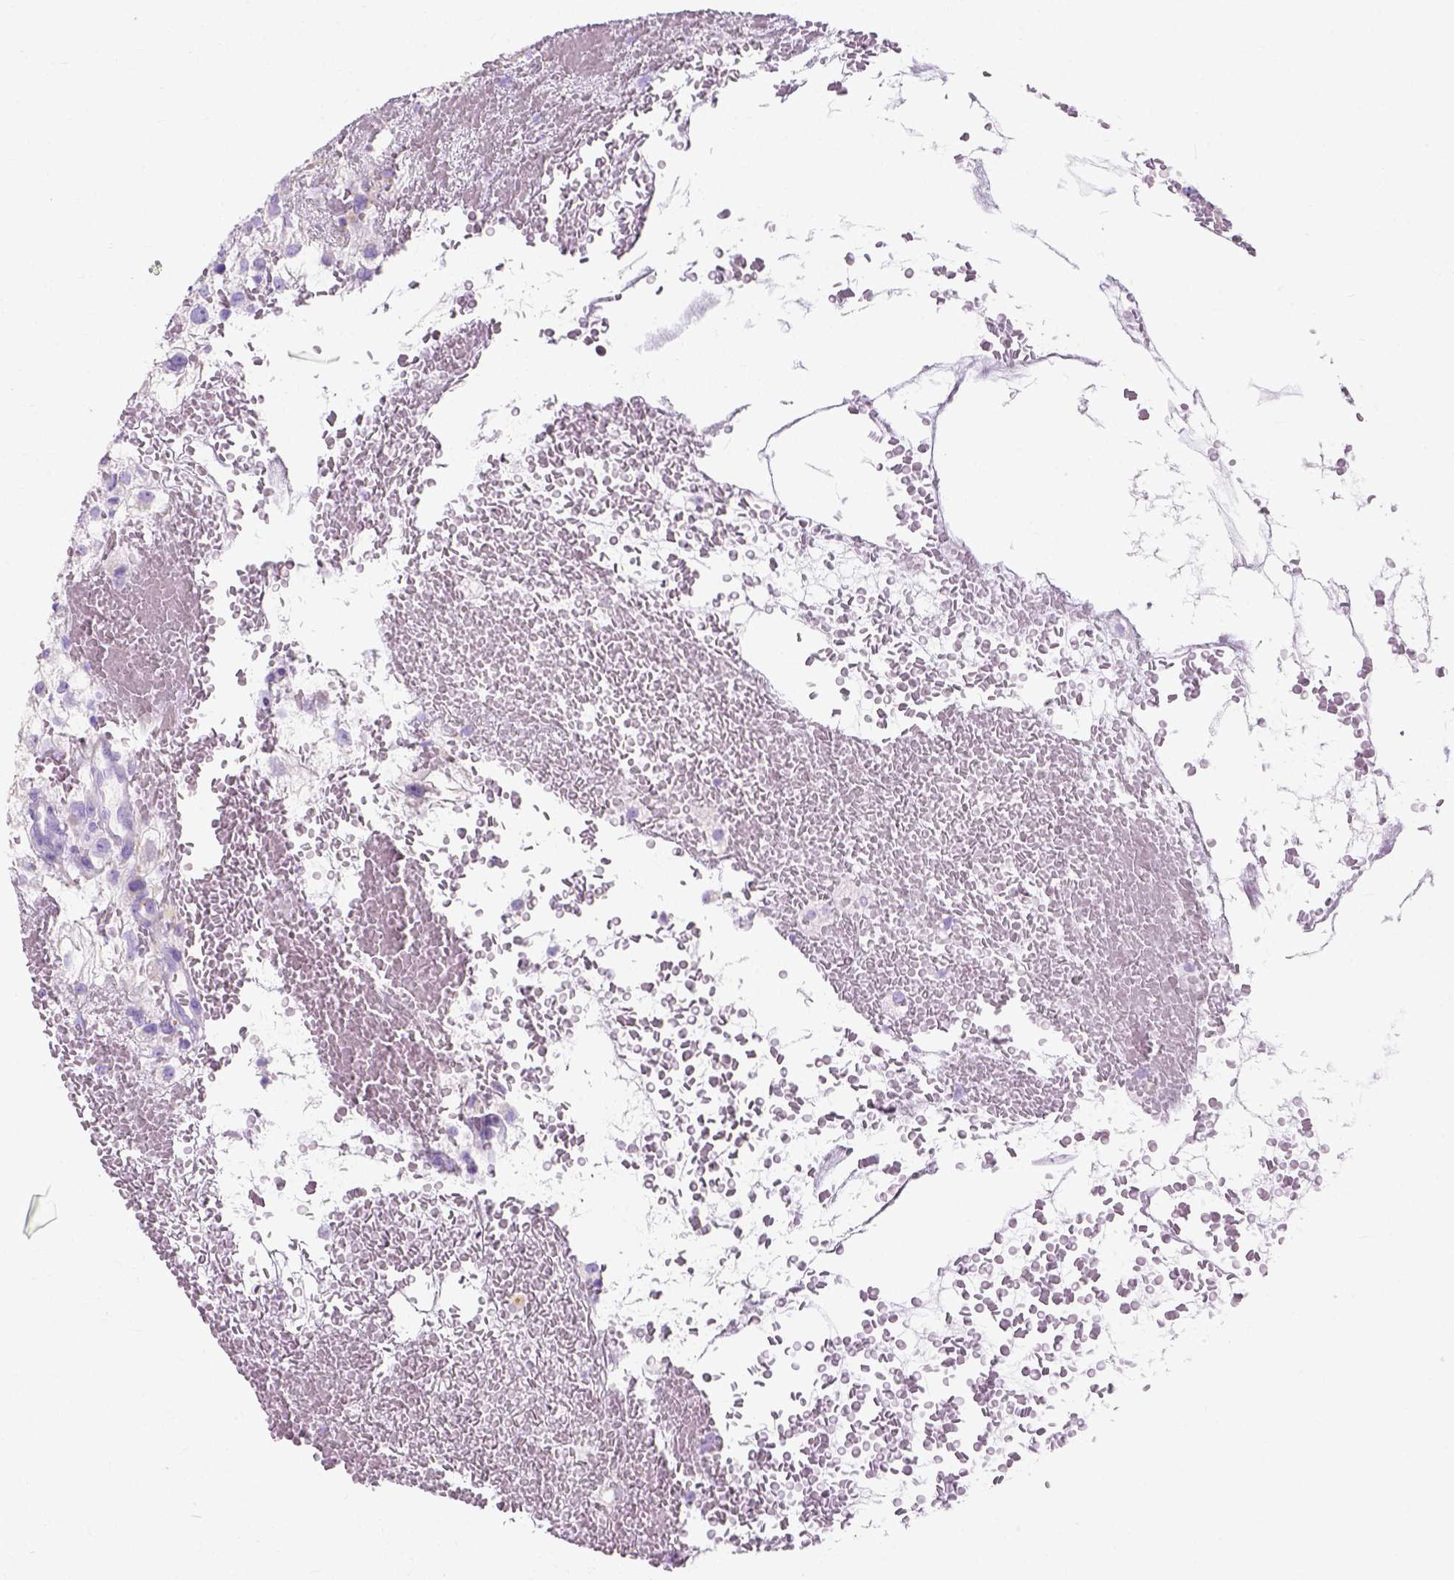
{"staining": {"intensity": "negative", "quantity": "none", "location": "none"}, "tissue": "renal cancer", "cell_type": "Tumor cells", "image_type": "cancer", "snomed": [{"axis": "morphology", "description": "Adenocarcinoma, NOS"}, {"axis": "topography", "description": "Kidney"}], "caption": "The photomicrograph shows no significant staining in tumor cells of renal cancer.", "gene": "MYH15", "patient": {"sex": "male", "age": 59}}